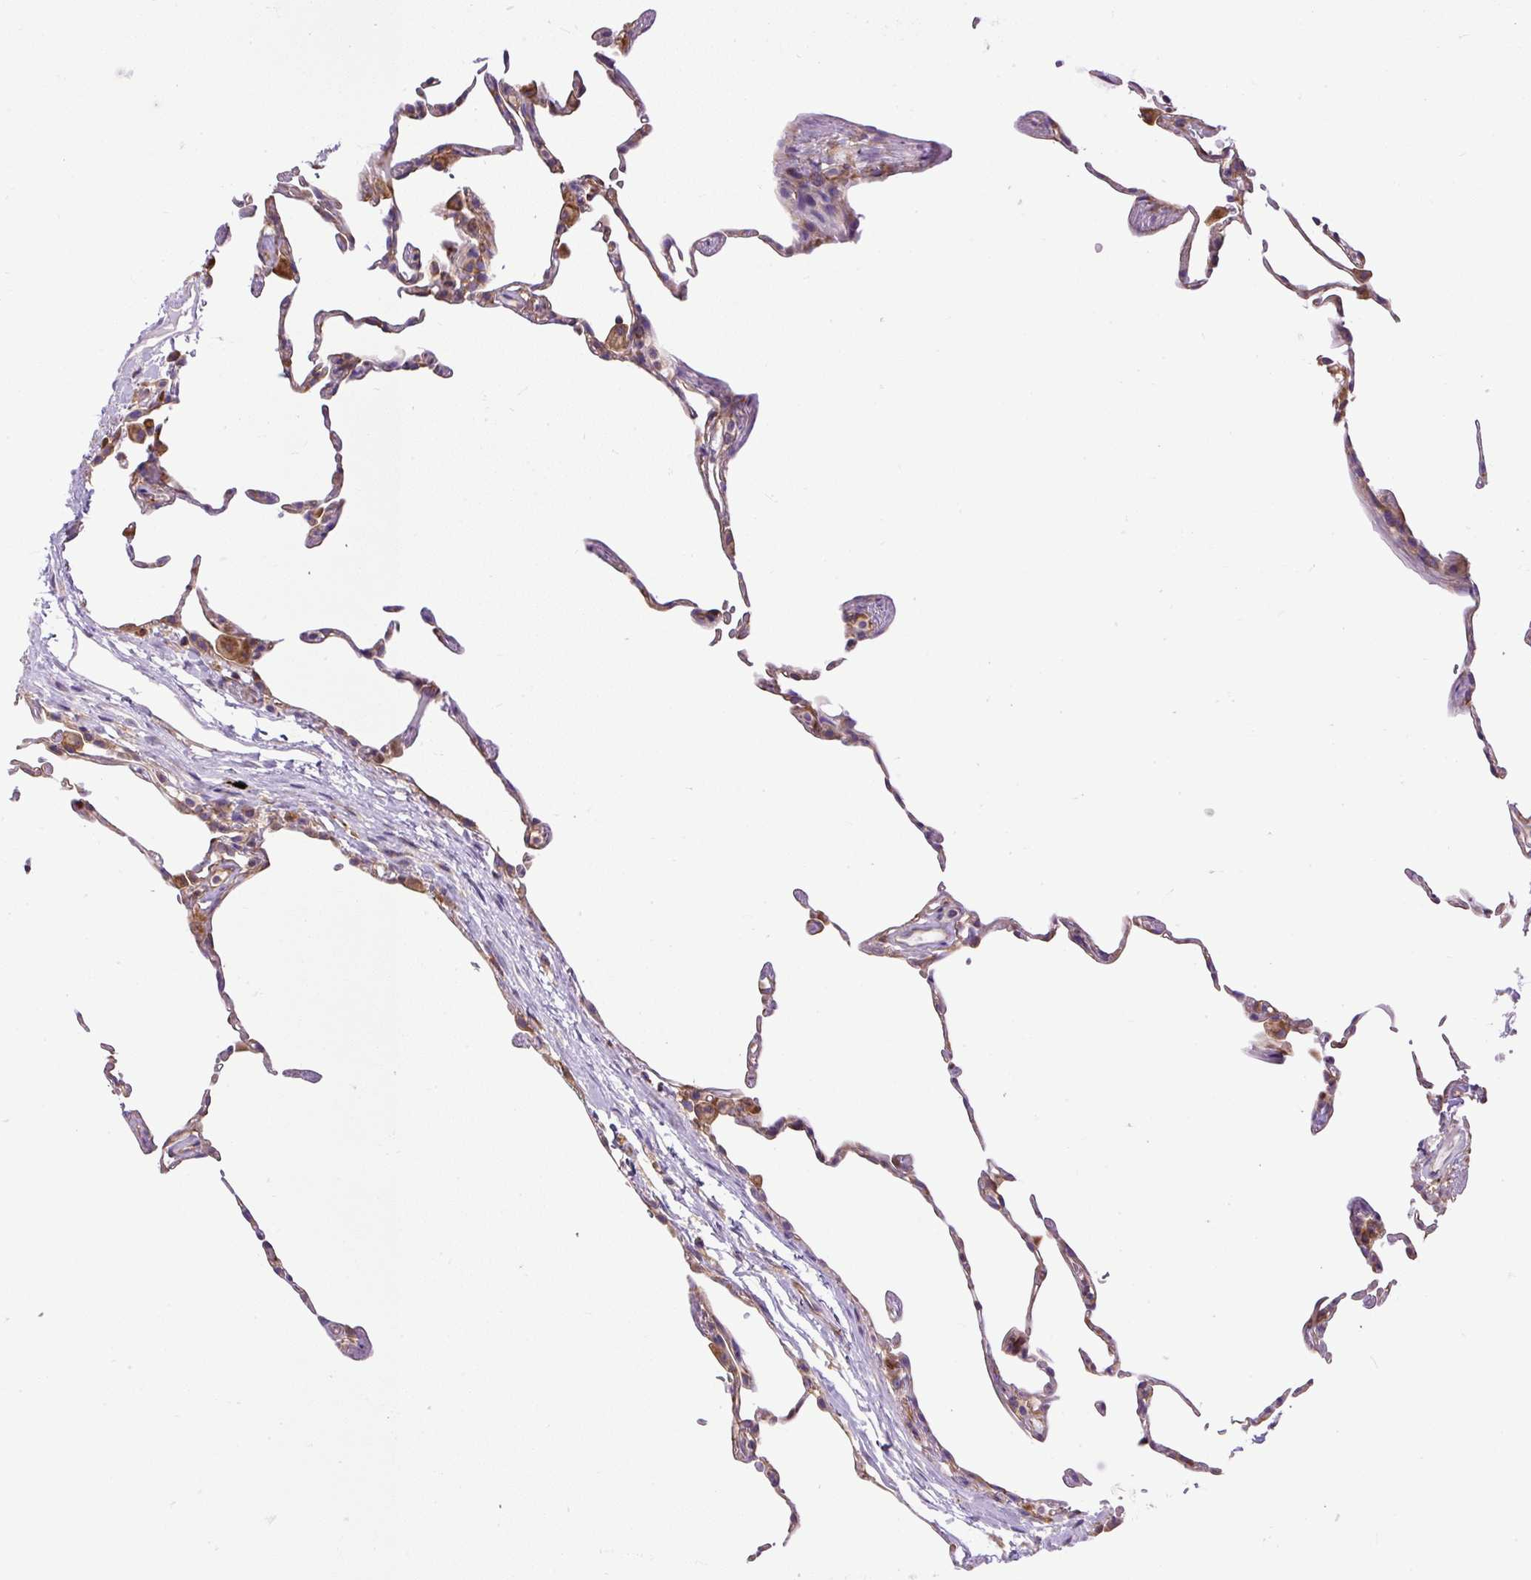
{"staining": {"intensity": "moderate", "quantity": "25%-75%", "location": "cytoplasmic/membranous"}, "tissue": "lung", "cell_type": "Alveolar cells", "image_type": "normal", "snomed": [{"axis": "morphology", "description": "Normal tissue, NOS"}, {"axis": "topography", "description": "Lung"}], "caption": "Lung stained for a protein shows moderate cytoplasmic/membranous positivity in alveolar cells.", "gene": "MAP1S", "patient": {"sex": "female", "age": 57}}